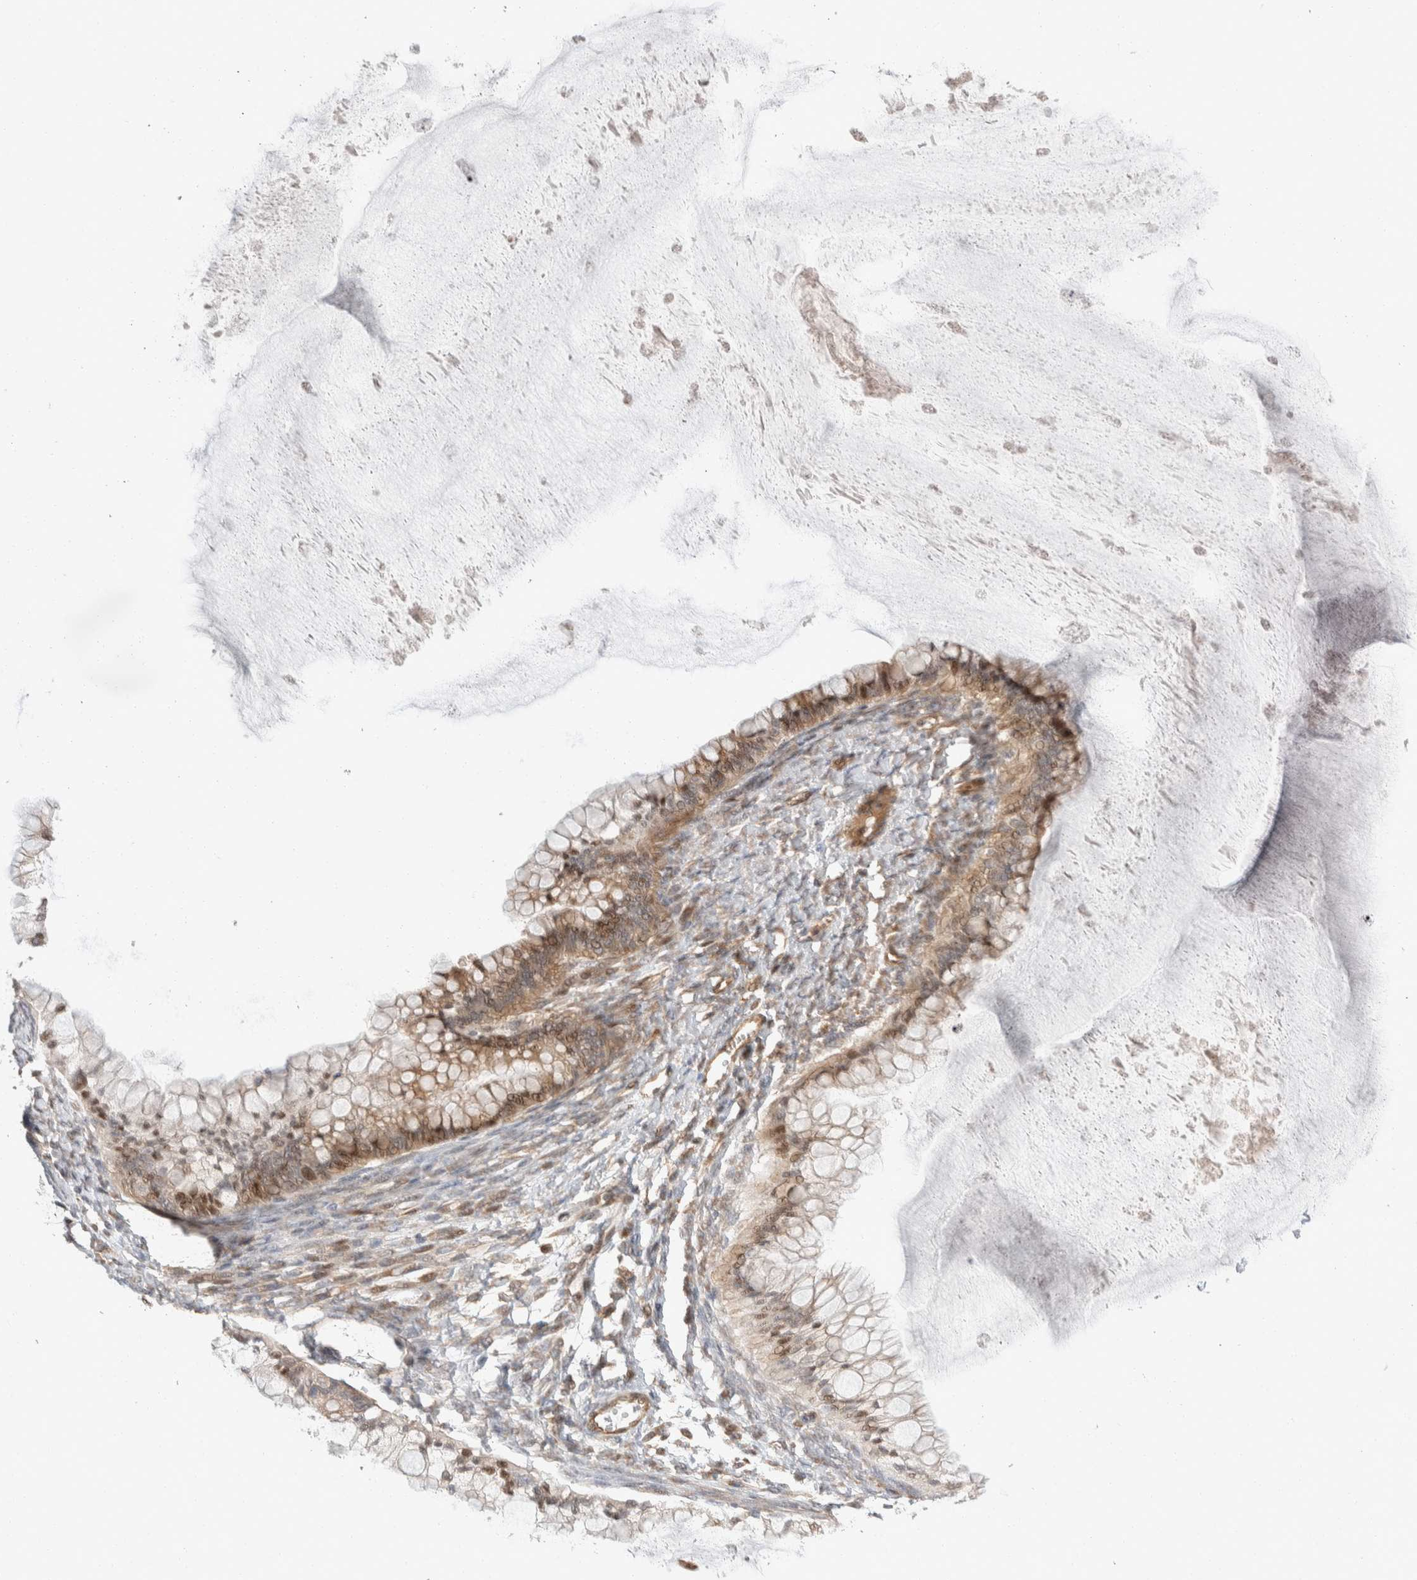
{"staining": {"intensity": "moderate", "quantity": ">75%", "location": "cytoplasmic/membranous,nuclear"}, "tissue": "ovarian cancer", "cell_type": "Tumor cells", "image_type": "cancer", "snomed": [{"axis": "morphology", "description": "Cystadenocarcinoma, mucinous, NOS"}, {"axis": "topography", "description": "Ovary"}], "caption": "Immunohistochemical staining of human ovarian cancer reveals medium levels of moderate cytoplasmic/membranous and nuclear positivity in about >75% of tumor cells.", "gene": "ERC1", "patient": {"sex": "female", "age": 57}}